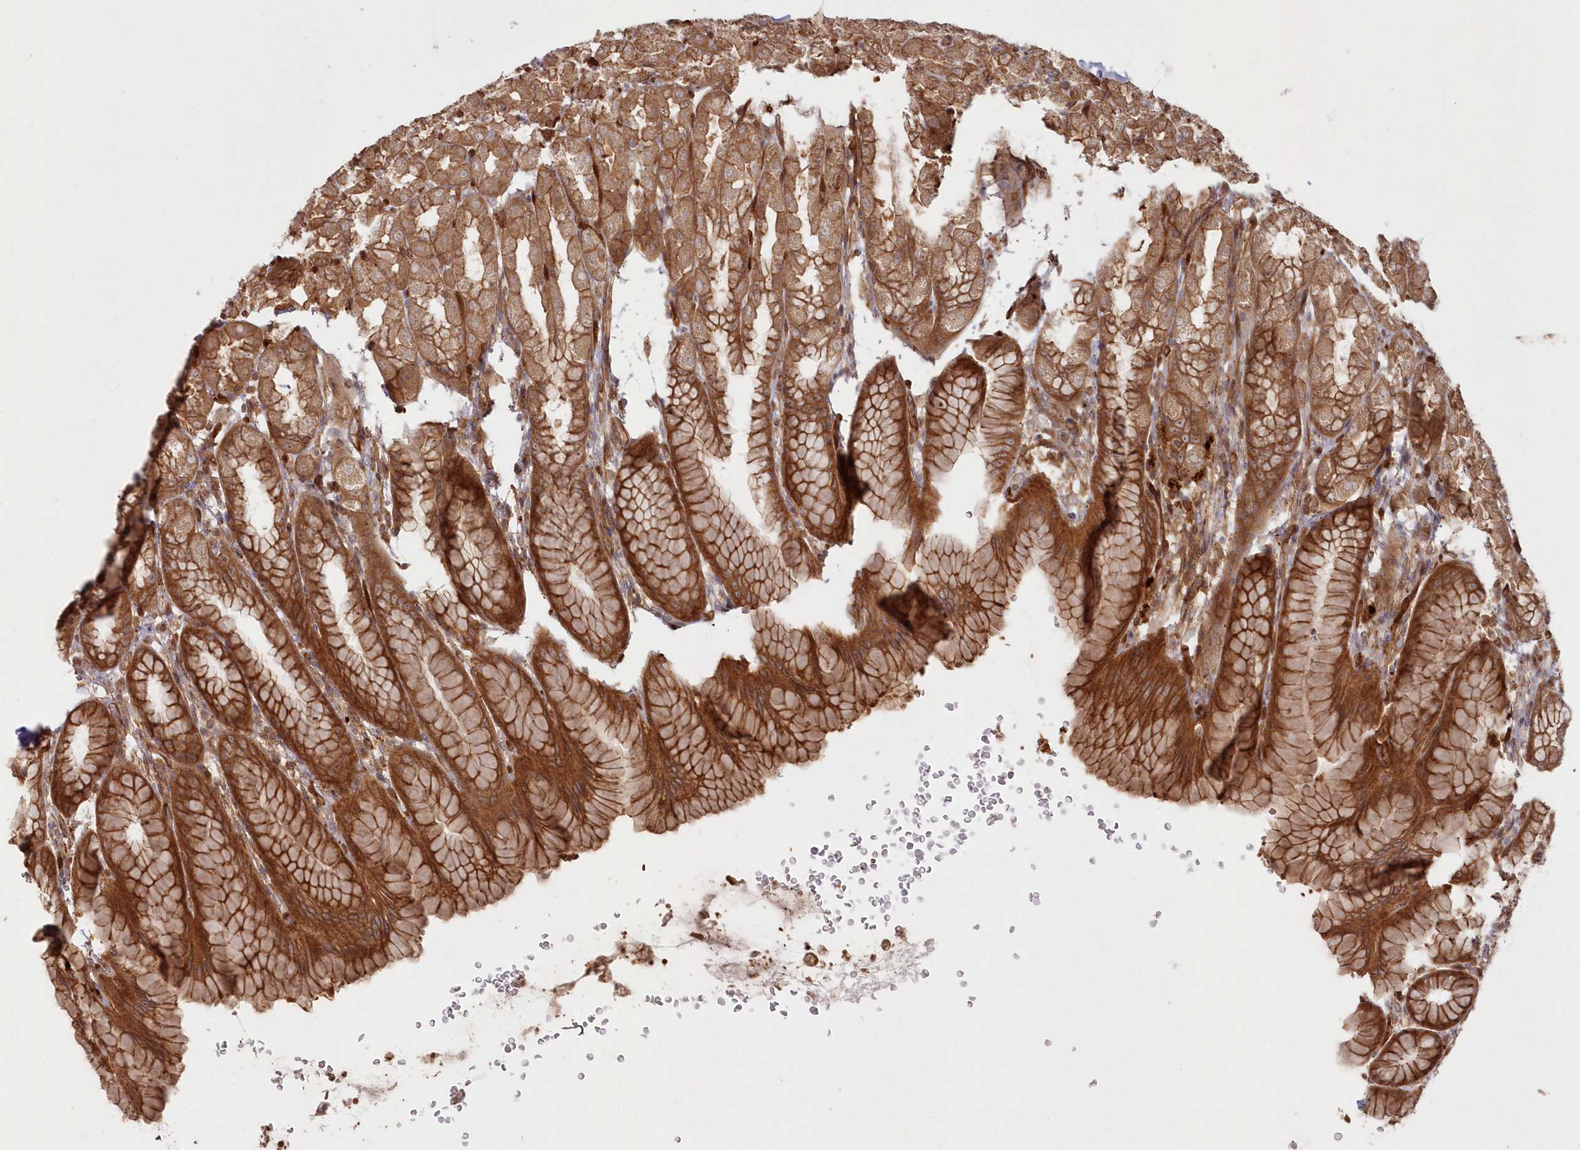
{"staining": {"intensity": "strong", "quantity": ">75%", "location": "cytoplasmic/membranous"}, "tissue": "stomach", "cell_type": "Glandular cells", "image_type": "normal", "snomed": [{"axis": "morphology", "description": "Normal tissue, NOS"}, {"axis": "topography", "description": "Stomach"}], "caption": "Brown immunohistochemical staining in normal stomach exhibits strong cytoplasmic/membranous expression in approximately >75% of glandular cells. (Brightfield microscopy of DAB IHC at high magnification).", "gene": "RGCC", "patient": {"sex": "male", "age": 42}}